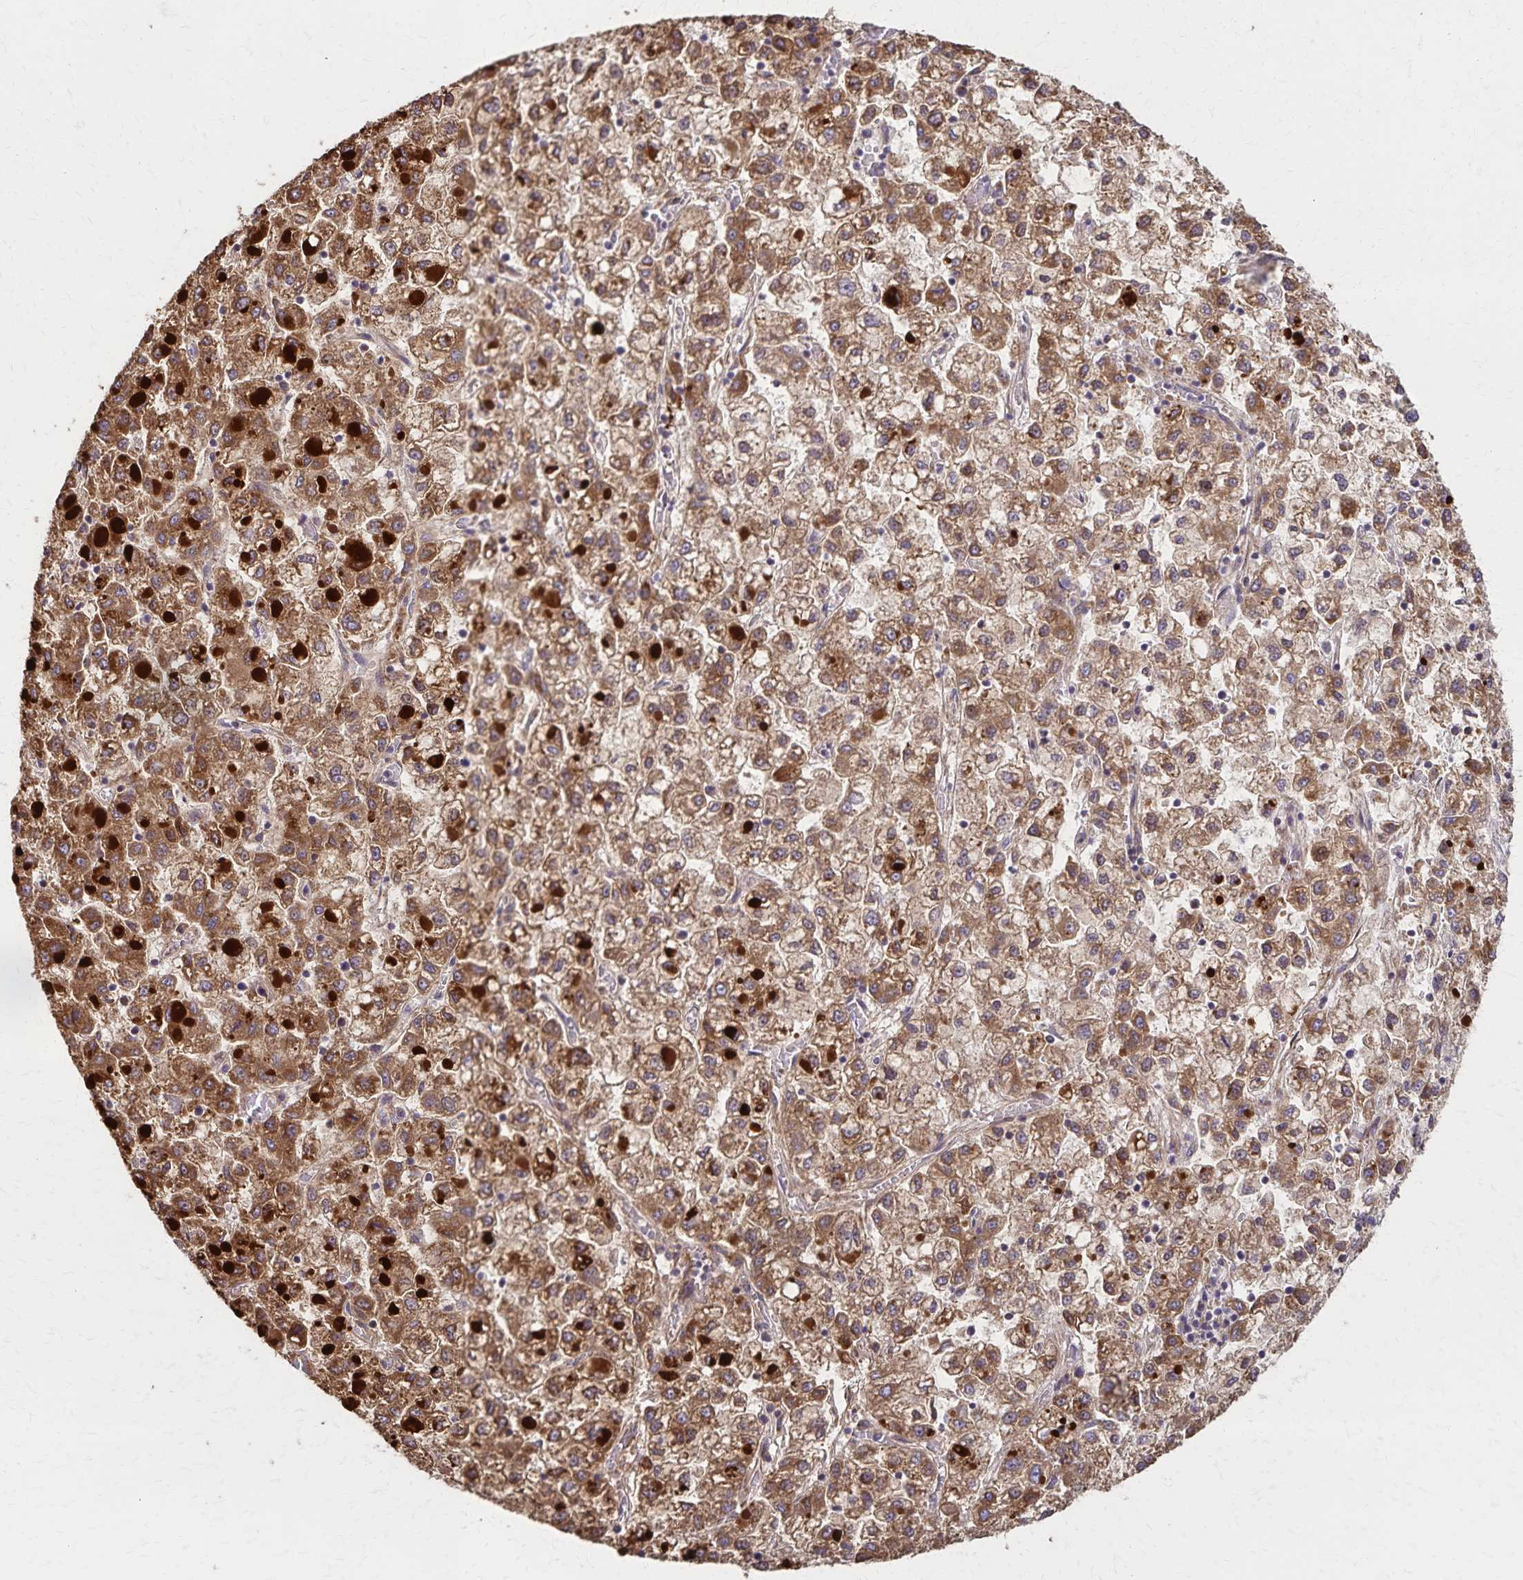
{"staining": {"intensity": "moderate", "quantity": ">75%", "location": "cytoplasmic/membranous"}, "tissue": "liver cancer", "cell_type": "Tumor cells", "image_type": "cancer", "snomed": [{"axis": "morphology", "description": "Carcinoma, Hepatocellular, NOS"}, {"axis": "topography", "description": "Liver"}], "caption": "IHC of liver cancer reveals medium levels of moderate cytoplasmic/membranous staining in approximately >75% of tumor cells.", "gene": "RNF10", "patient": {"sex": "male", "age": 40}}